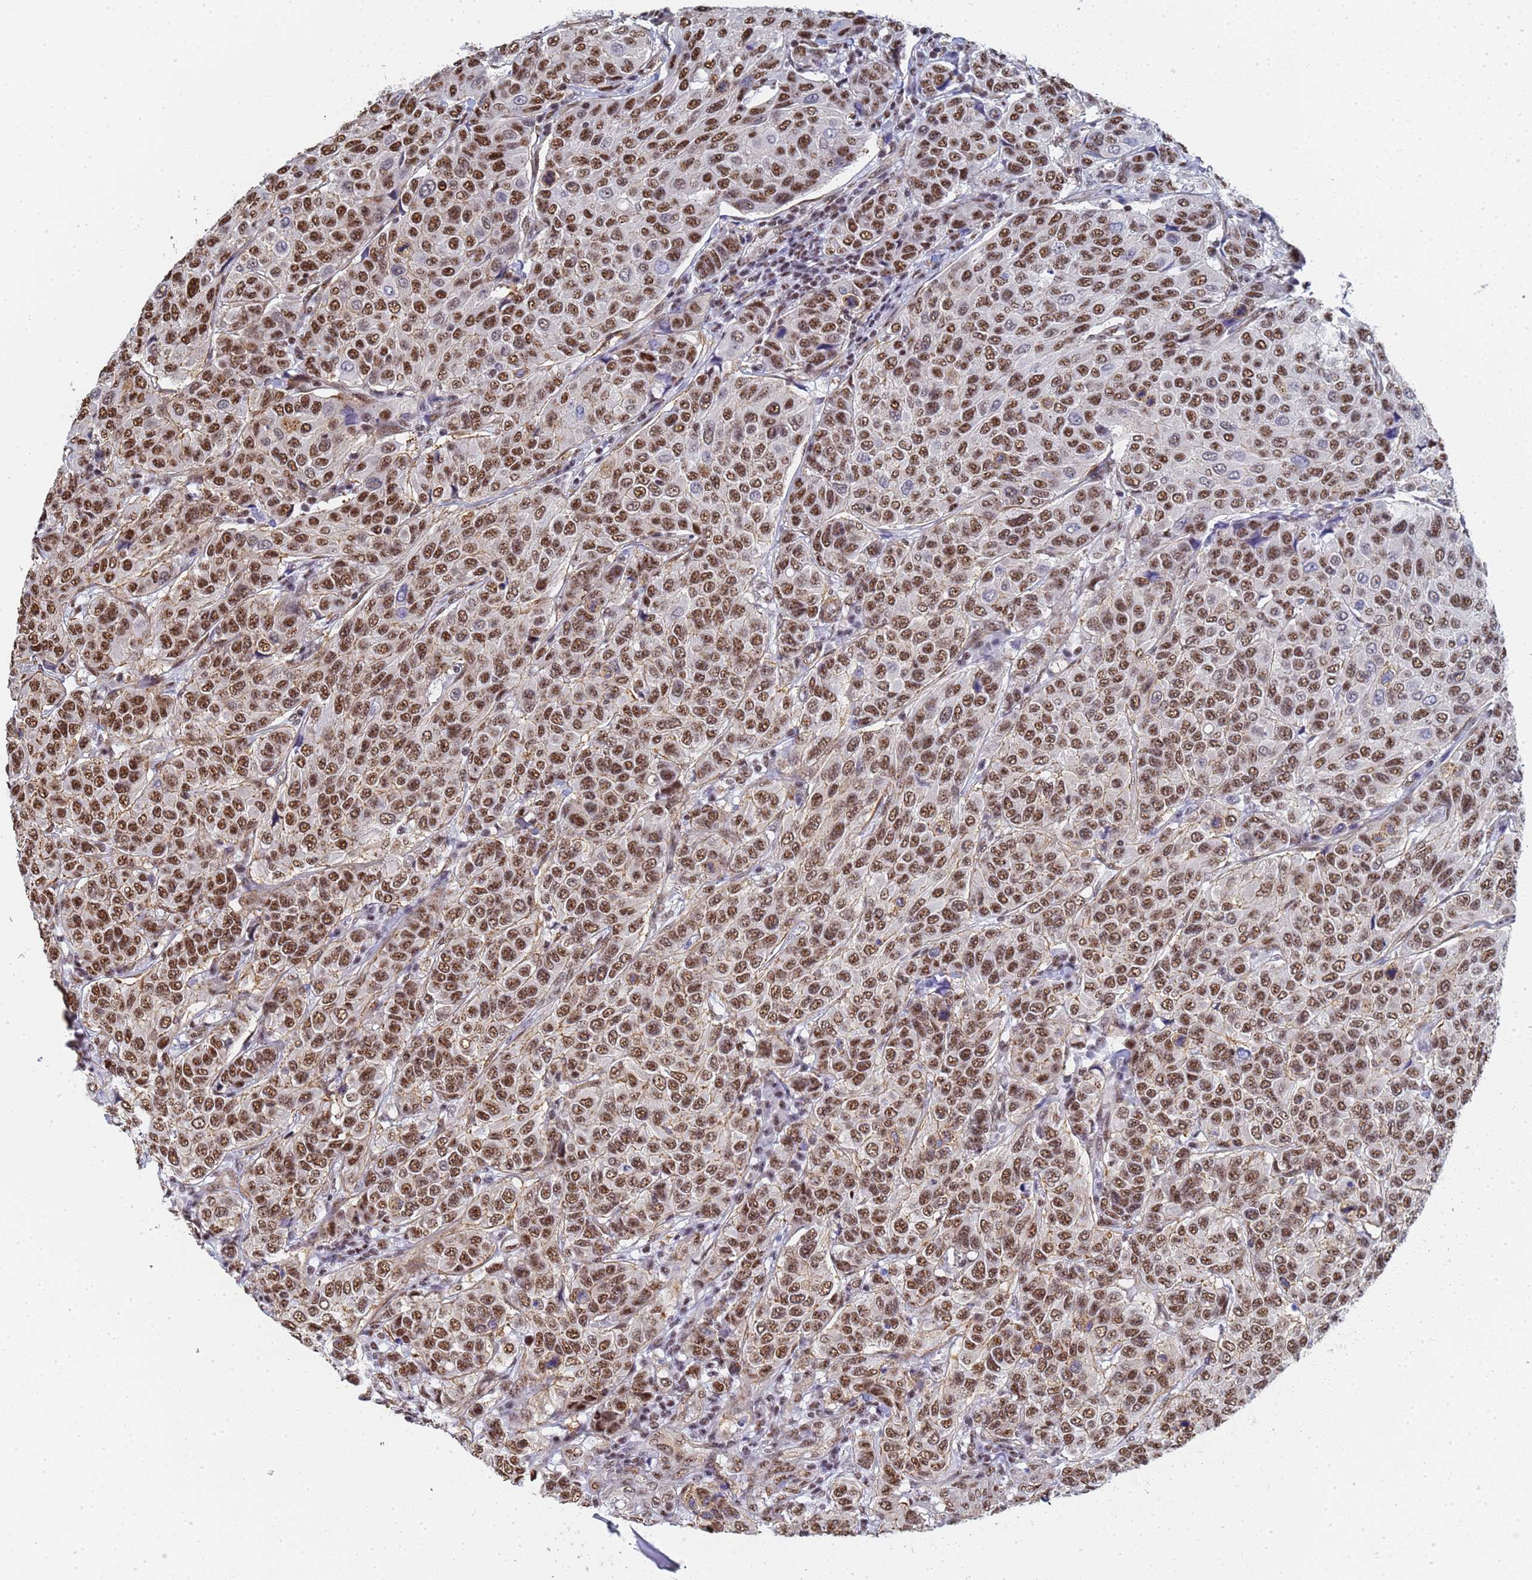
{"staining": {"intensity": "strong", "quantity": ">75%", "location": "nuclear"}, "tissue": "breast cancer", "cell_type": "Tumor cells", "image_type": "cancer", "snomed": [{"axis": "morphology", "description": "Duct carcinoma"}, {"axis": "topography", "description": "Breast"}], "caption": "Protein staining of breast cancer (invasive ductal carcinoma) tissue reveals strong nuclear expression in approximately >75% of tumor cells.", "gene": "PRRT4", "patient": {"sex": "female", "age": 55}}